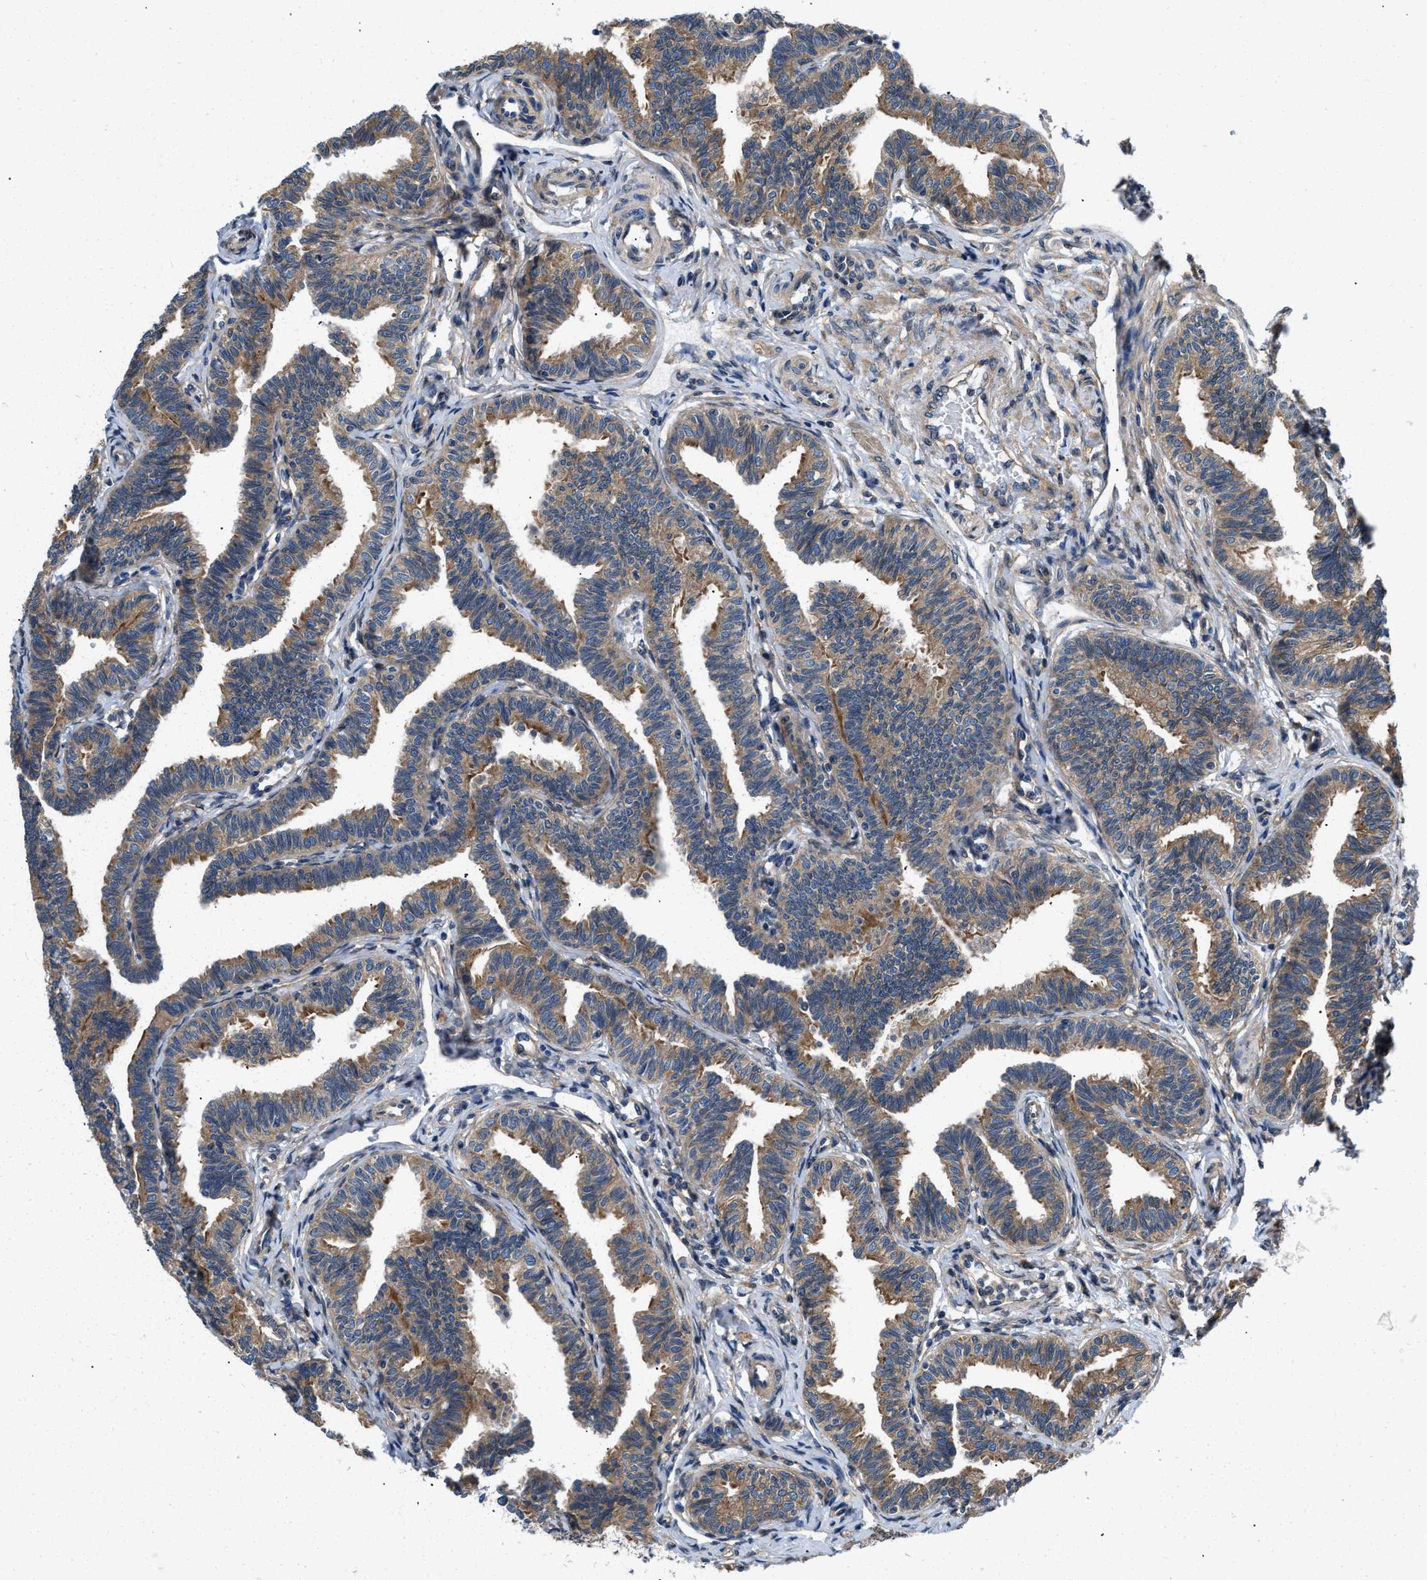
{"staining": {"intensity": "moderate", "quantity": ">75%", "location": "cytoplasmic/membranous"}, "tissue": "fallopian tube", "cell_type": "Glandular cells", "image_type": "normal", "snomed": [{"axis": "morphology", "description": "Normal tissue, NOS"}, {"axis": "topography", "description": "Fallopian tube"}, {"axis": "topography", "description": "Ovary"}], "caption": "High-magnification brightfield microscopy of benign fallopian tube stained with DAB (3,3'-diaminobenzidine) (brown) and counterstained with hematoxylin (blue). glandular cells exhibit moderate cytoplasmic/membranous expression is identified in approximately>75% of cells. Using DAB (brown) and hematoxylin (blue) stains, captured at high magnification using brightfield microscopy.", "gene": "CEP128", "patient": {"sex": "female", "age": 23}}